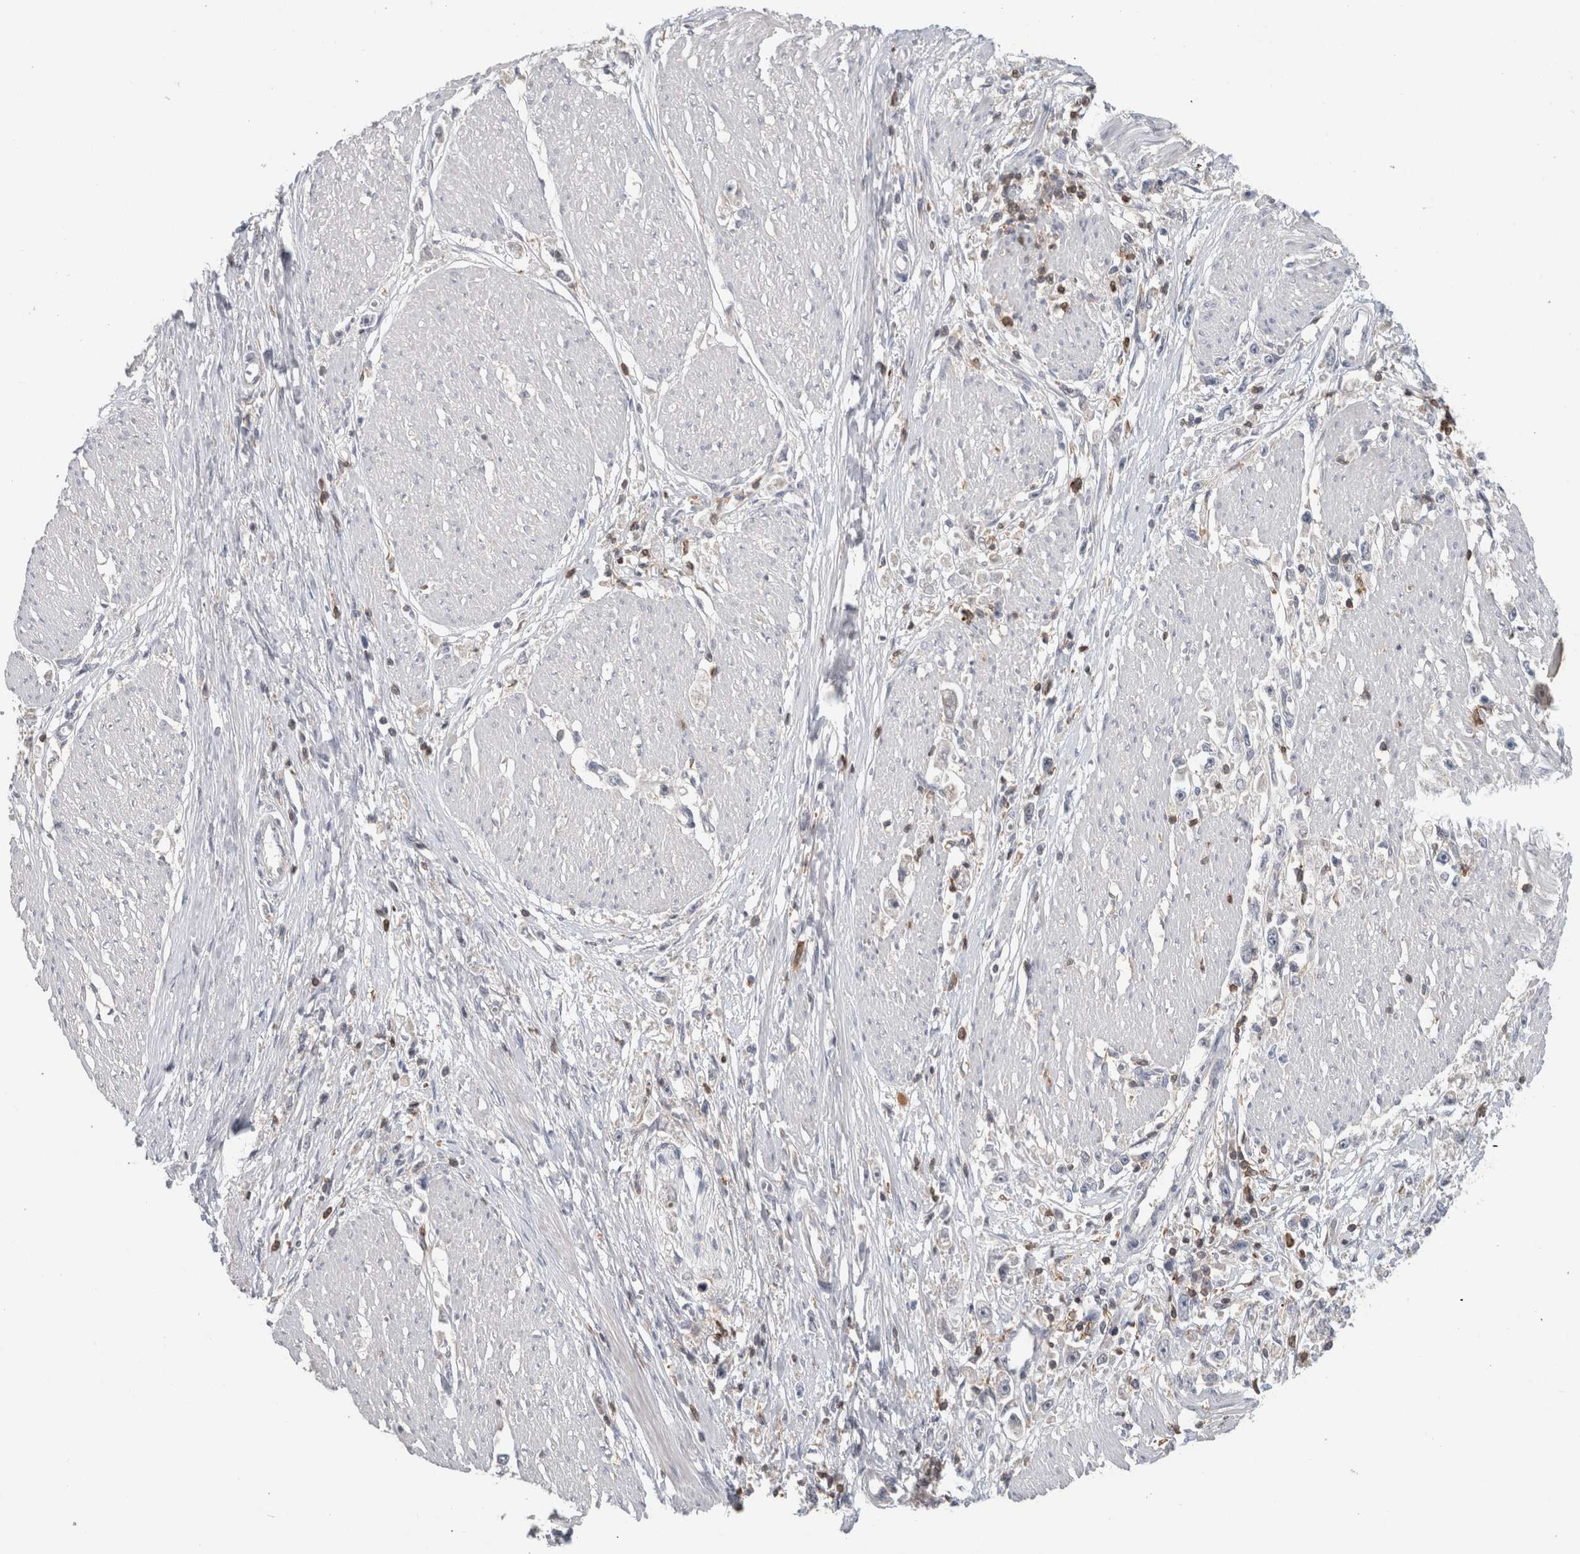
{"staining": {"intensity": "negative", "quantity": "none", "location": "none"}, "tissue": "stomach cancer", "cell_type": "Tumor cells", "image_type": "cancer", "snomed": [{"axis": "morphology", "description": "Adenocarcinoma, NOS"}, {"axis": "topography", "description": "Stomach"}], "caption": "Tumor cells are negative for brown protein staining in adenocarcinoma (stomach).", "gene": "GFRA2", "patient": {"sex": "female", "age": 59}}